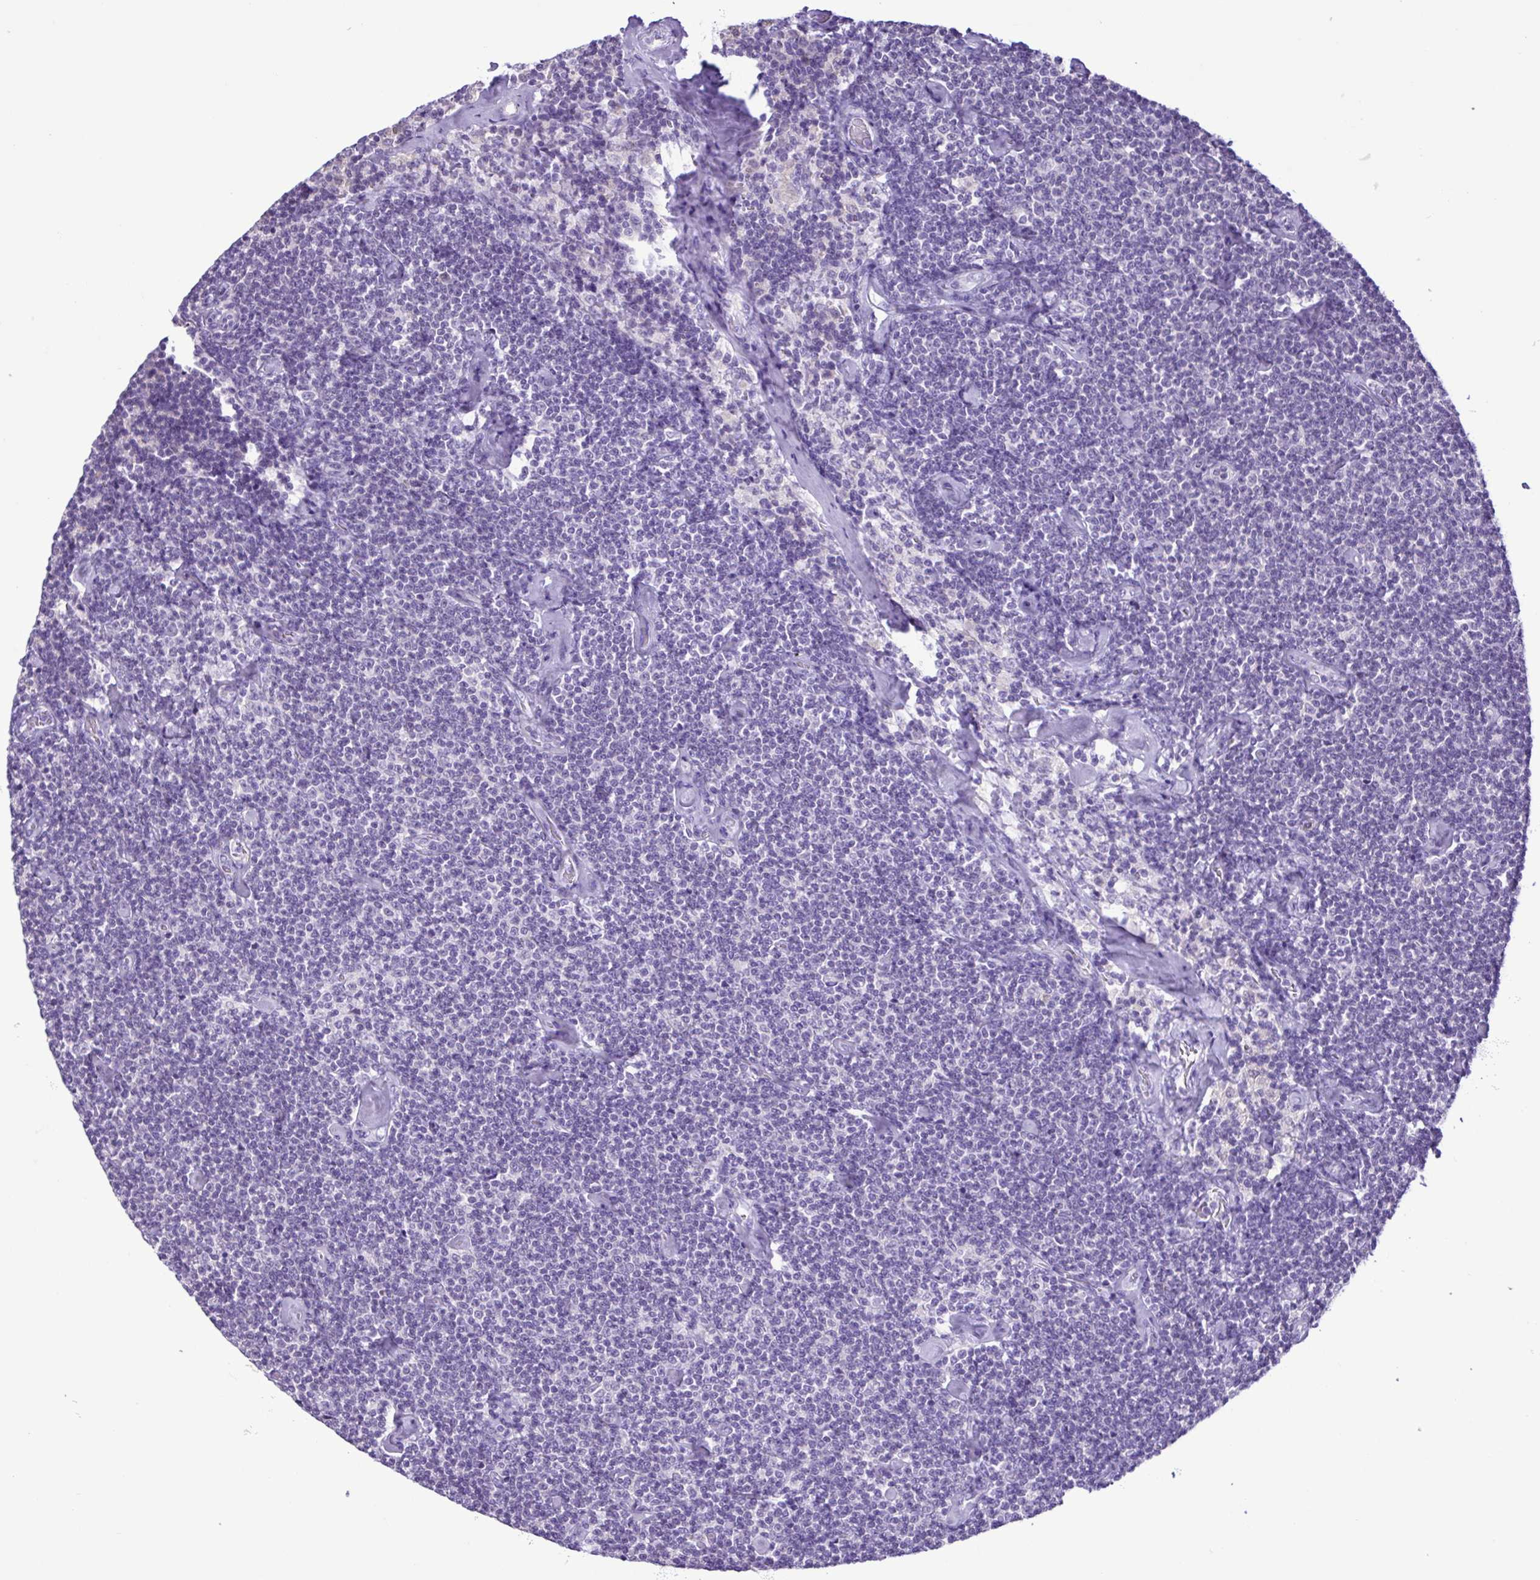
{"staining": {"intensity": "negative", "quantity": "none", "location": "none"}, "tissue": "lymphoma", "cell_type": "Tumor cells", "image_type": "cancer", "snomed": [{"axis": "morphology", "description": "Malignant lymphoma, non-Hodgkin's type, Low grade"}, {"axis": "topography", "description": "Lymph node"}], "caption": "Protein analysis of lymphoma demonstrates no significant positivity in tumor cells.", "gene": "CBY2", "patient": {"sex": "male", "age": 81}}